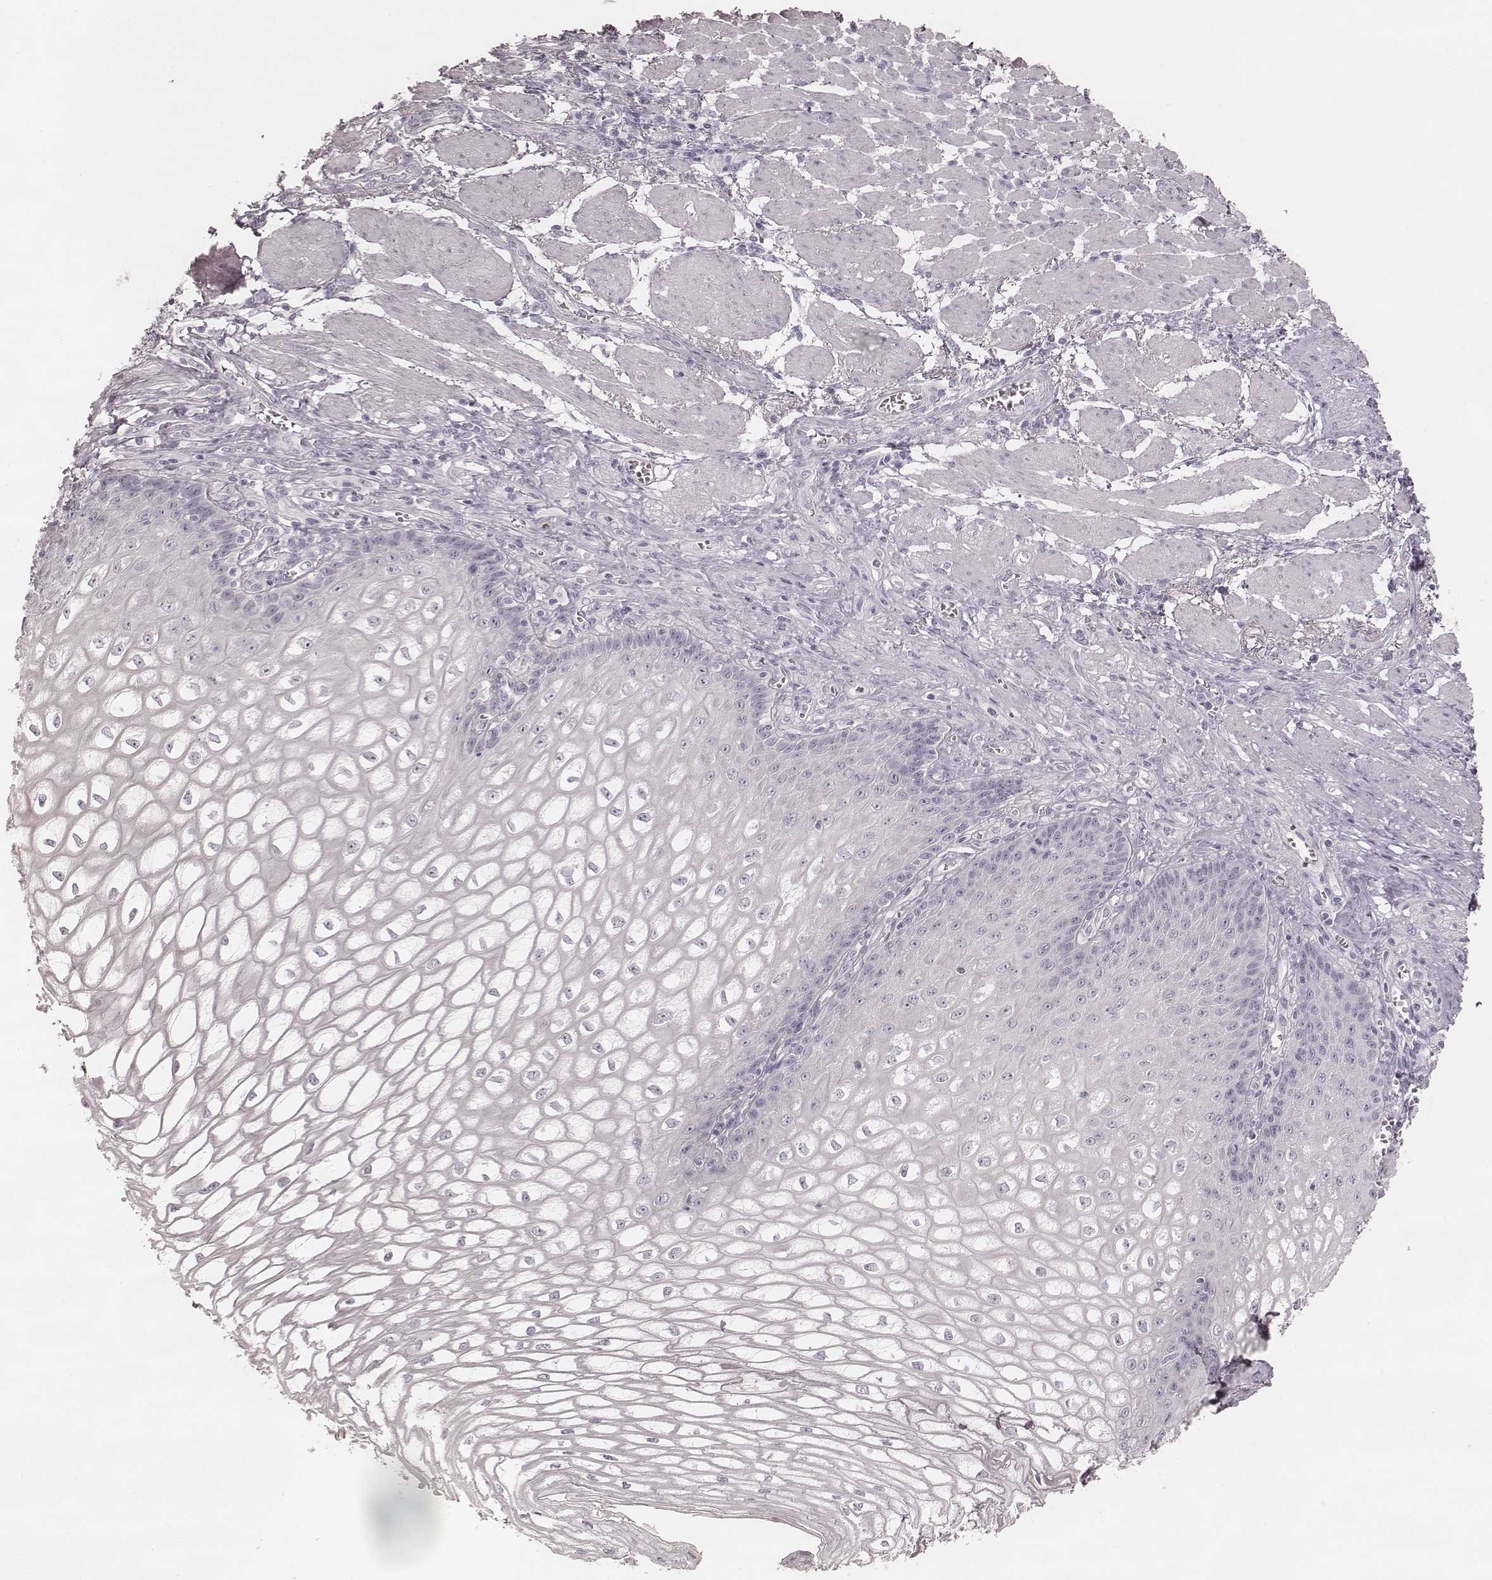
{"staining": {"intensity": "negative", "quantity": "none", "location": "none"}, "tissue": "esophagus", "cell_type": "Squamous epithelial cells", "image_type": "normal", "snomed": [{"axis": "morphology", "description": "Normal tissue, NOS"}, {"axis": "topography", "description": "Esophagus"}], "caption": "High power microscopy image of an IHC histopathology image of benign esophagus, revealing no significant positivity in squamous epithelial cells. The staining is performed using DAB brown chromogen with nuclei counter-stained in using hematoxylin.", "gene": "KRT82", "patient": {"sex": "male", "age": 58}}